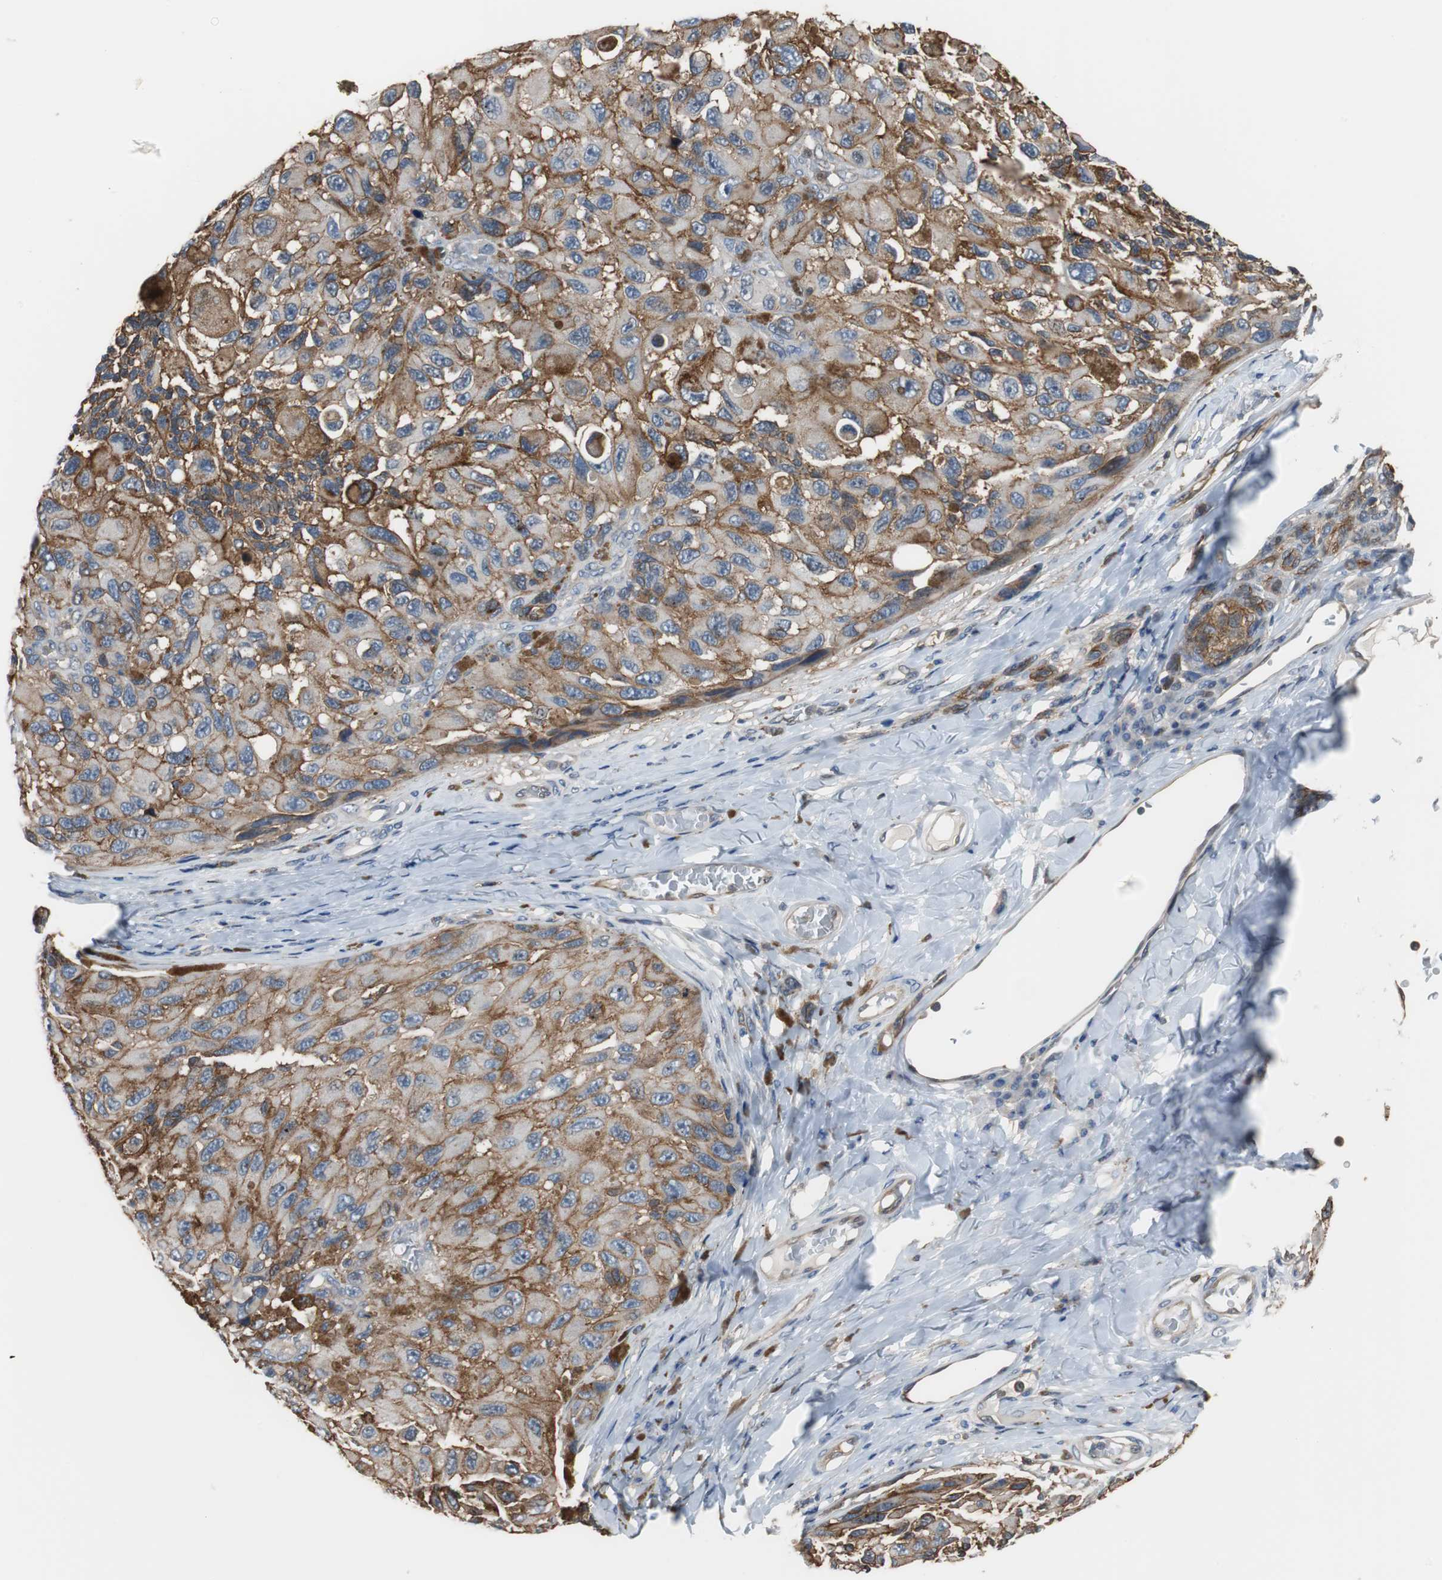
{"staining": {"intensity": "strong", "quantity": ">75%", "location": "cytoplasmic/membranous"}, "tissue": "melanoma", "cell_type": "Tumor cells", "image_type": "cancer", "snomed": [{"axis": "morphology", "description": "Malignant melanoma, NOS"}, {"axis": "topography", "description": "Skin"}], "caption": "Immunohistochemistry (IHC) of human malignant melanoma displays high levels of strong cytoplasmic/membranous staining in about >75% of tumor cells. (IHC, brightfield microscopy, high magnification).", "gene": "ANXA4", "patient": {"sex": "female", "age": 73}}